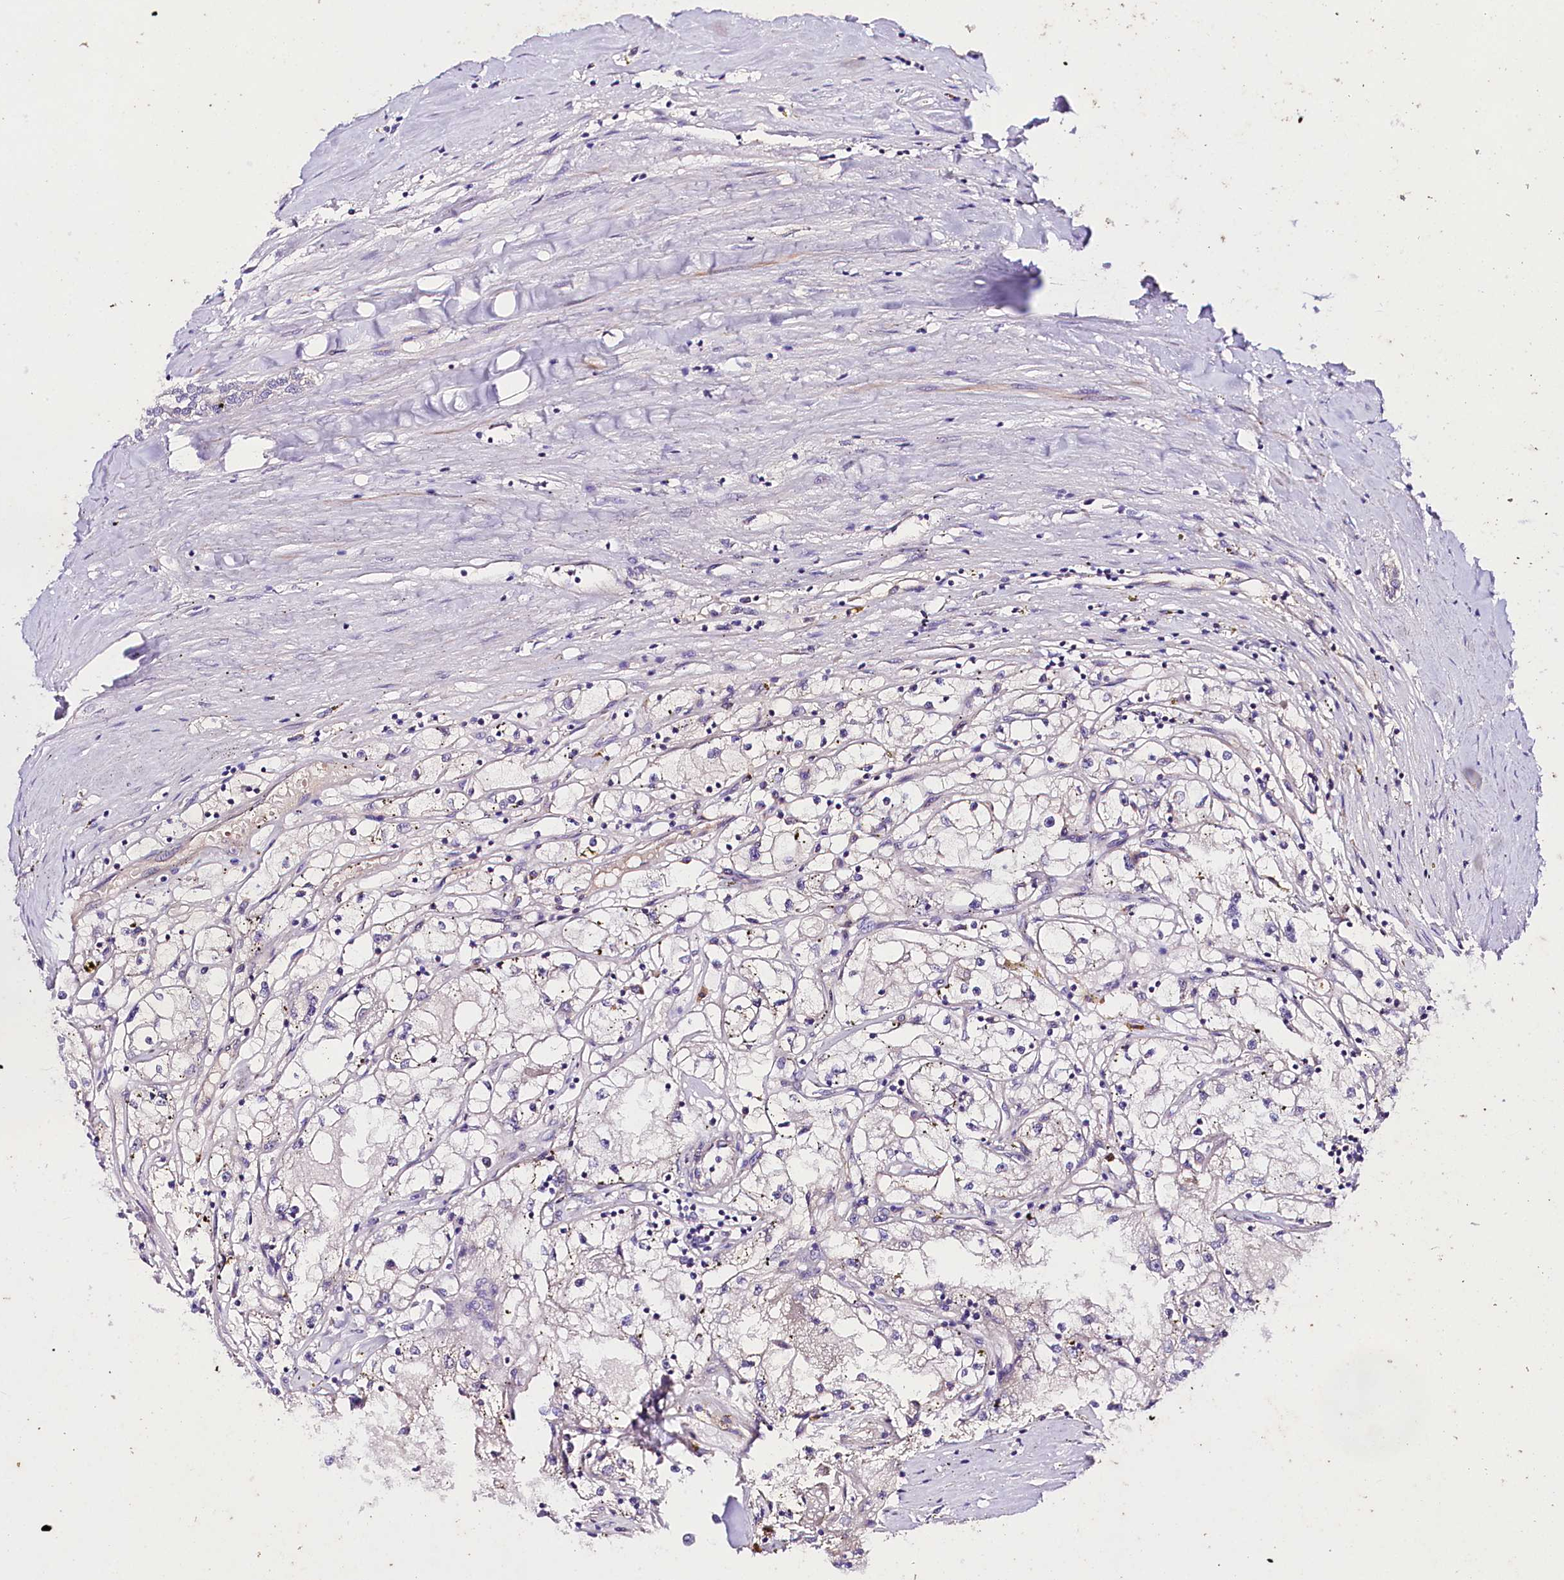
{"staining": {"intensity": "negative", "quantity": "none", "location": "none"}, "tissue": "renal cancer", "cell_type": "Tumor cells", "image_type": "cancer", "snomed": [{"axis": "morphology", "description": "Adenocarcinoma, NOS"}, {"axis": "topography", "description": "Kidney"}], "caption": "IHC image of human adenocarcinoma (renal) stained for a protein (brown), which shows no staining in tumor cells.", "gene": "SLC7A1", "patient": {"sex": "male", "age": 56}}